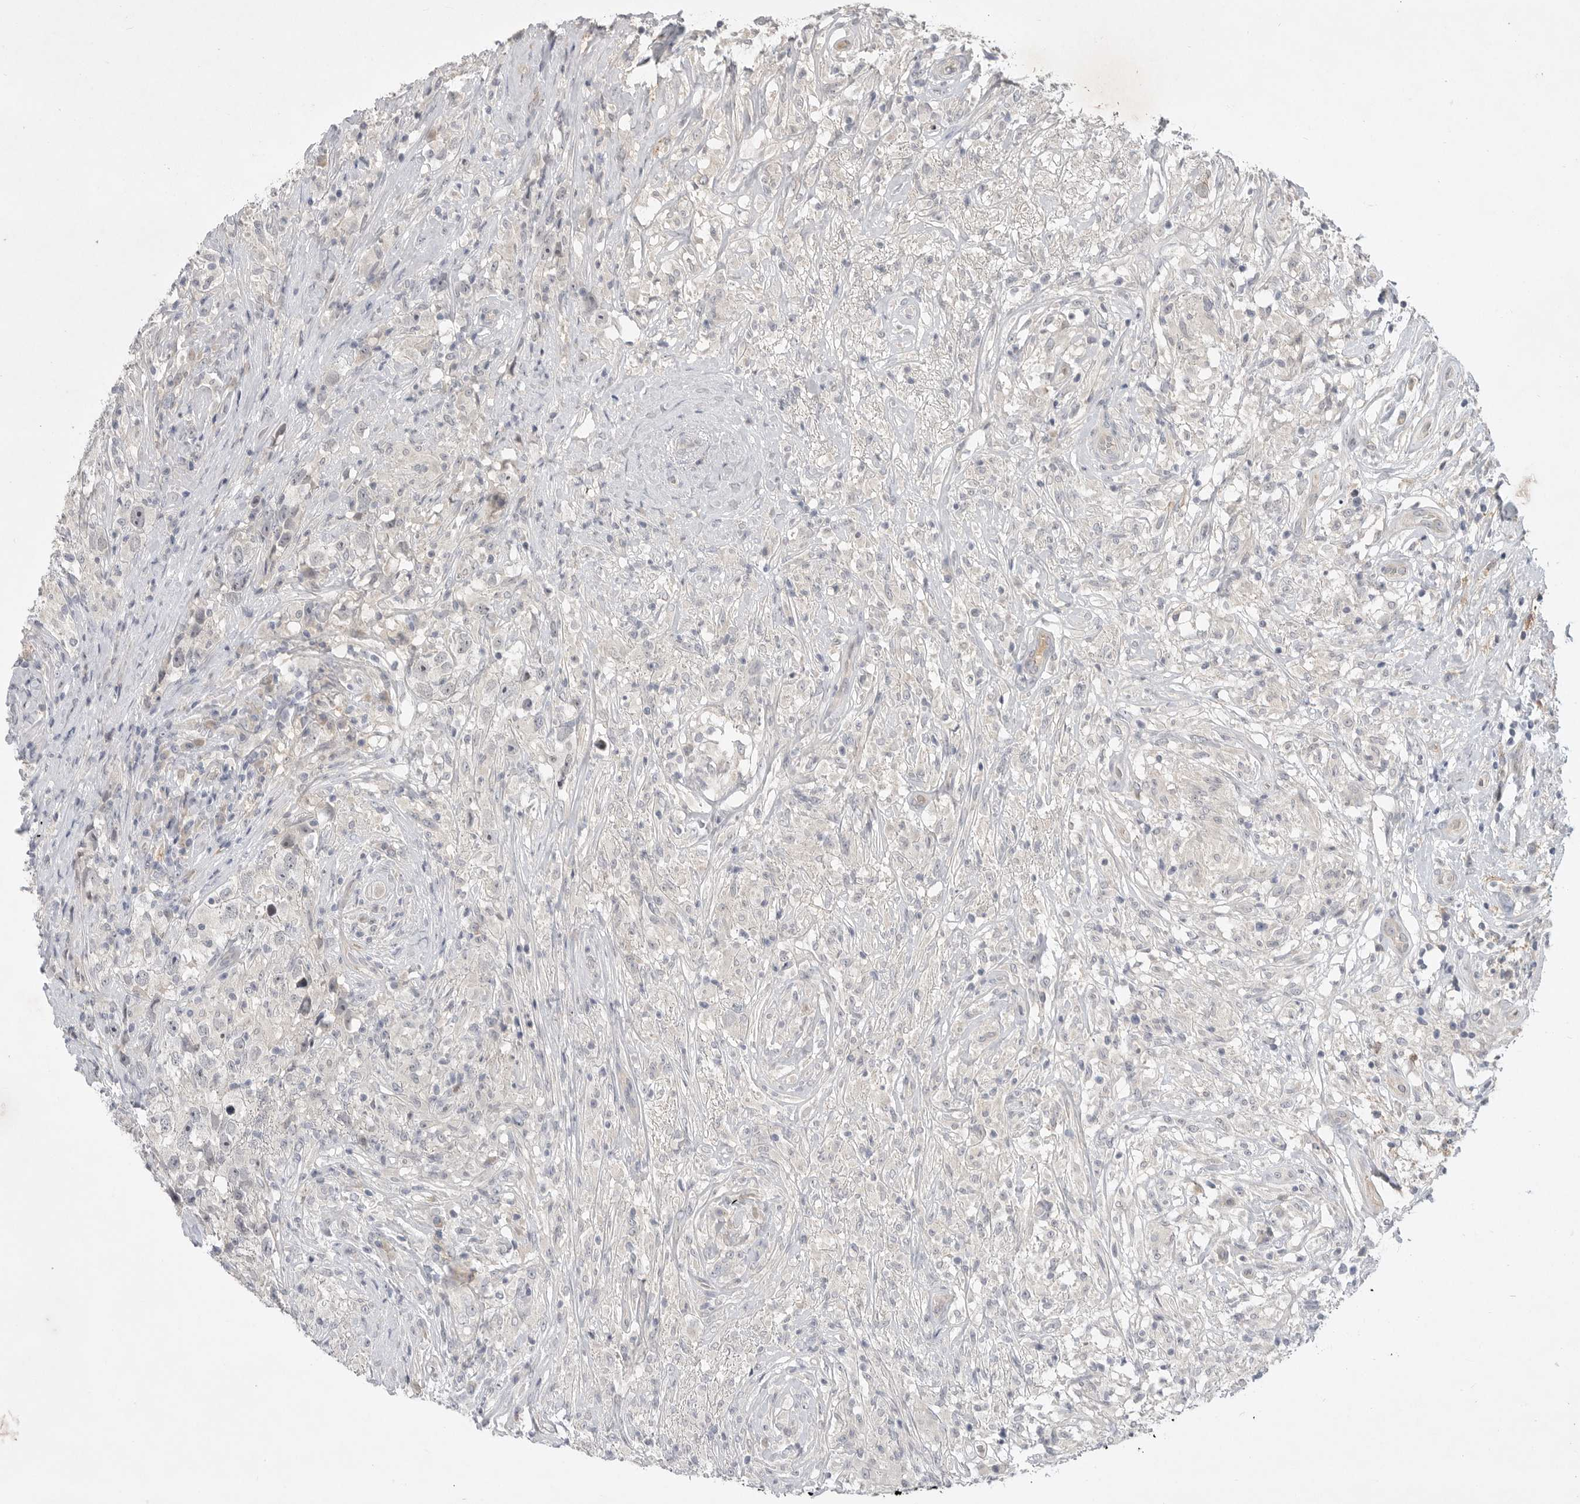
{"staining": {"intensity": "negative", "quantity": "none", "location": "none"}, "tissue": "testis cancer", "cell_type": "Tumor cells", "image_type": "cancer", "snomed": [{"axis": "morphology", "description": "Seminoma, NOS"}, {"axis": "topography", "description": "Testis"}], "caption": "IHC image of human testis cancer stained for a protein (brown), which displays no staining in tumor cells.", "gene": "ITGAD", "patient": {"sex": "male", "age": 49}}